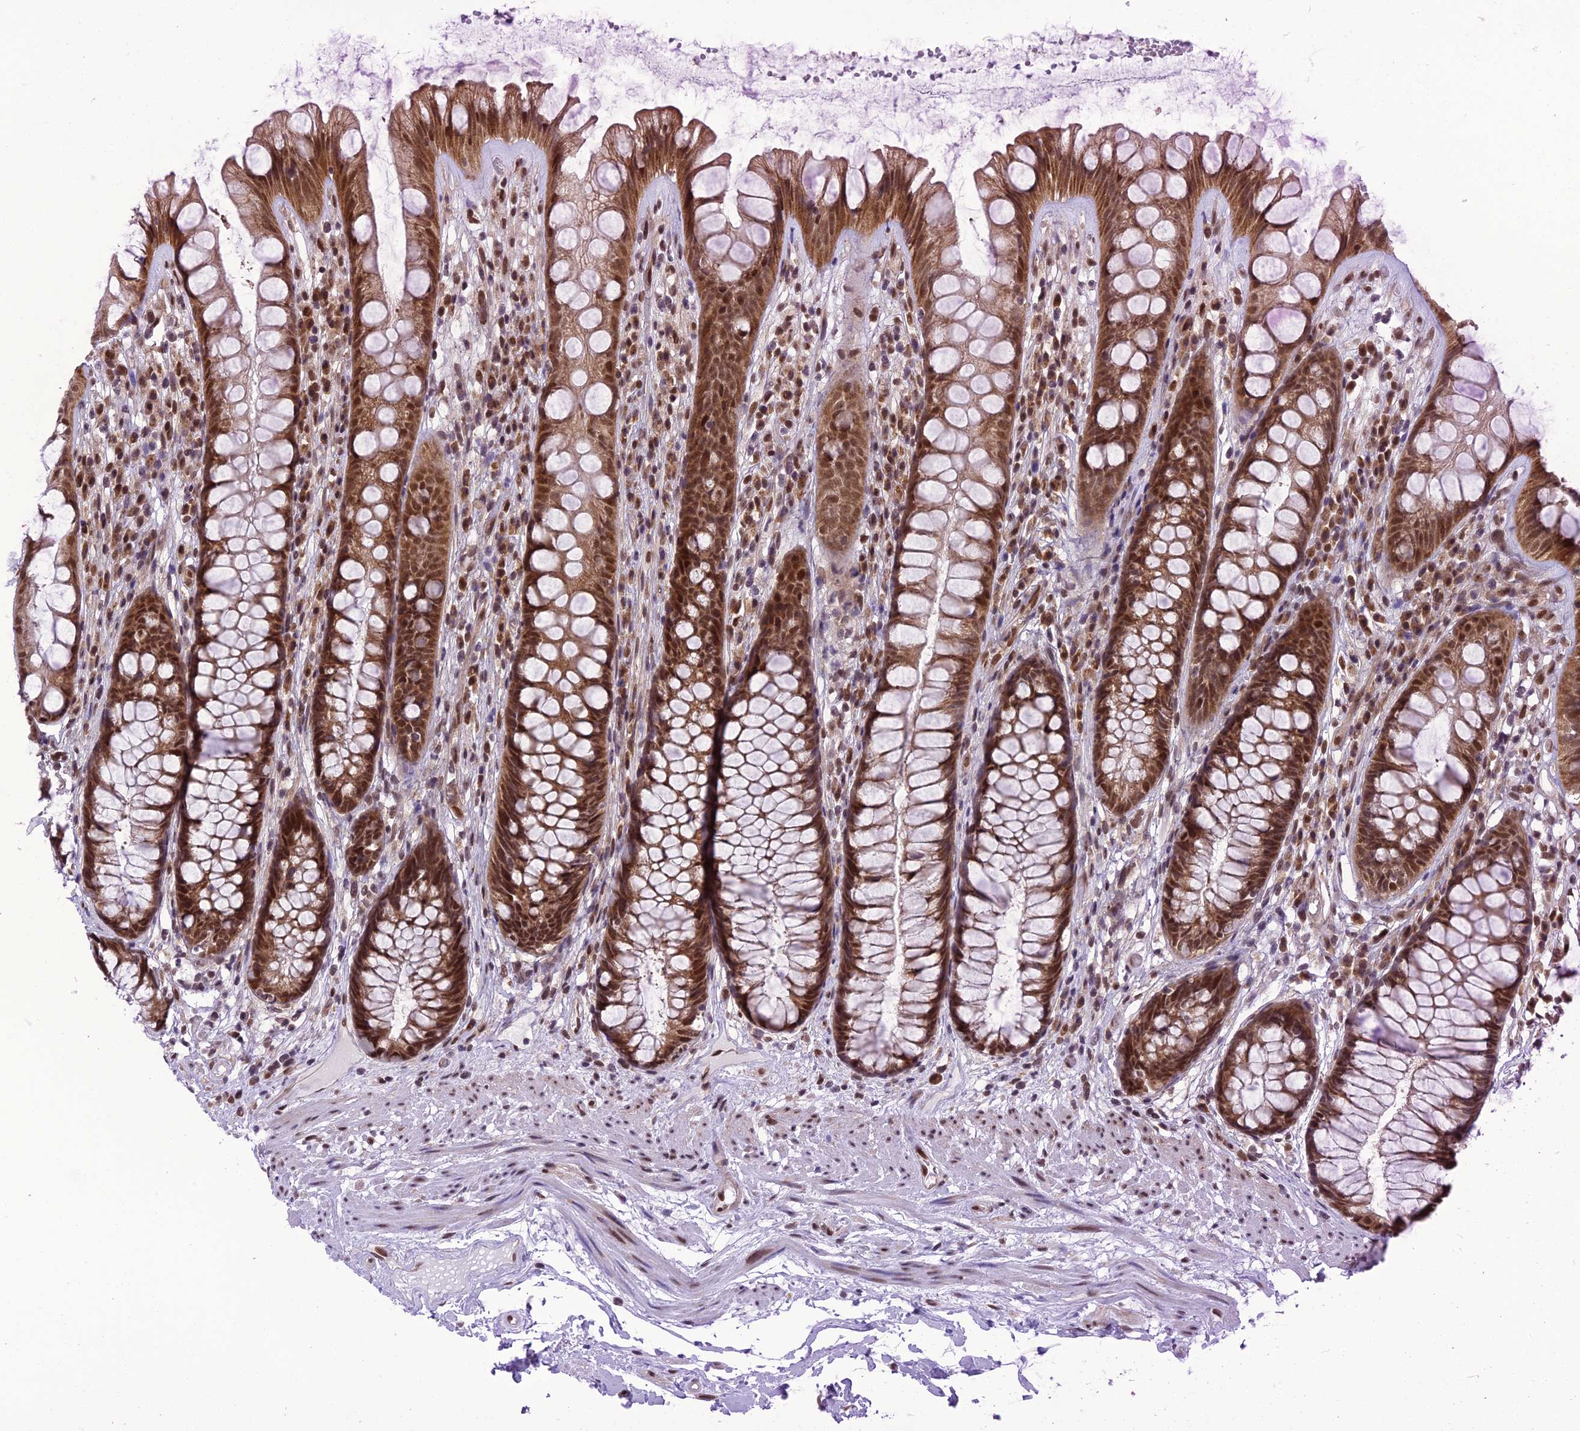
{"staining": {"intensity": "strong", "quantity": ">75%", "location": "cytoplasmic/membranous,nuclear"}, "tissue": "rectum", "cell_type": "Glandular cells", "image_type": "normal", "snomed": [{"axis": "morphology", "description": "Normal tissue, NOS"}, {"axis": "topography", "description": "Rectum"}], "caption": "Immunohistochemistry of unremarkable rectum reveals high levels of strong cytoplasmic/membranous,nuclear staining in approximately >75% of glandular cells.", "gene": "RTRAF", "patient": {"sex": "male", "age": 74}}